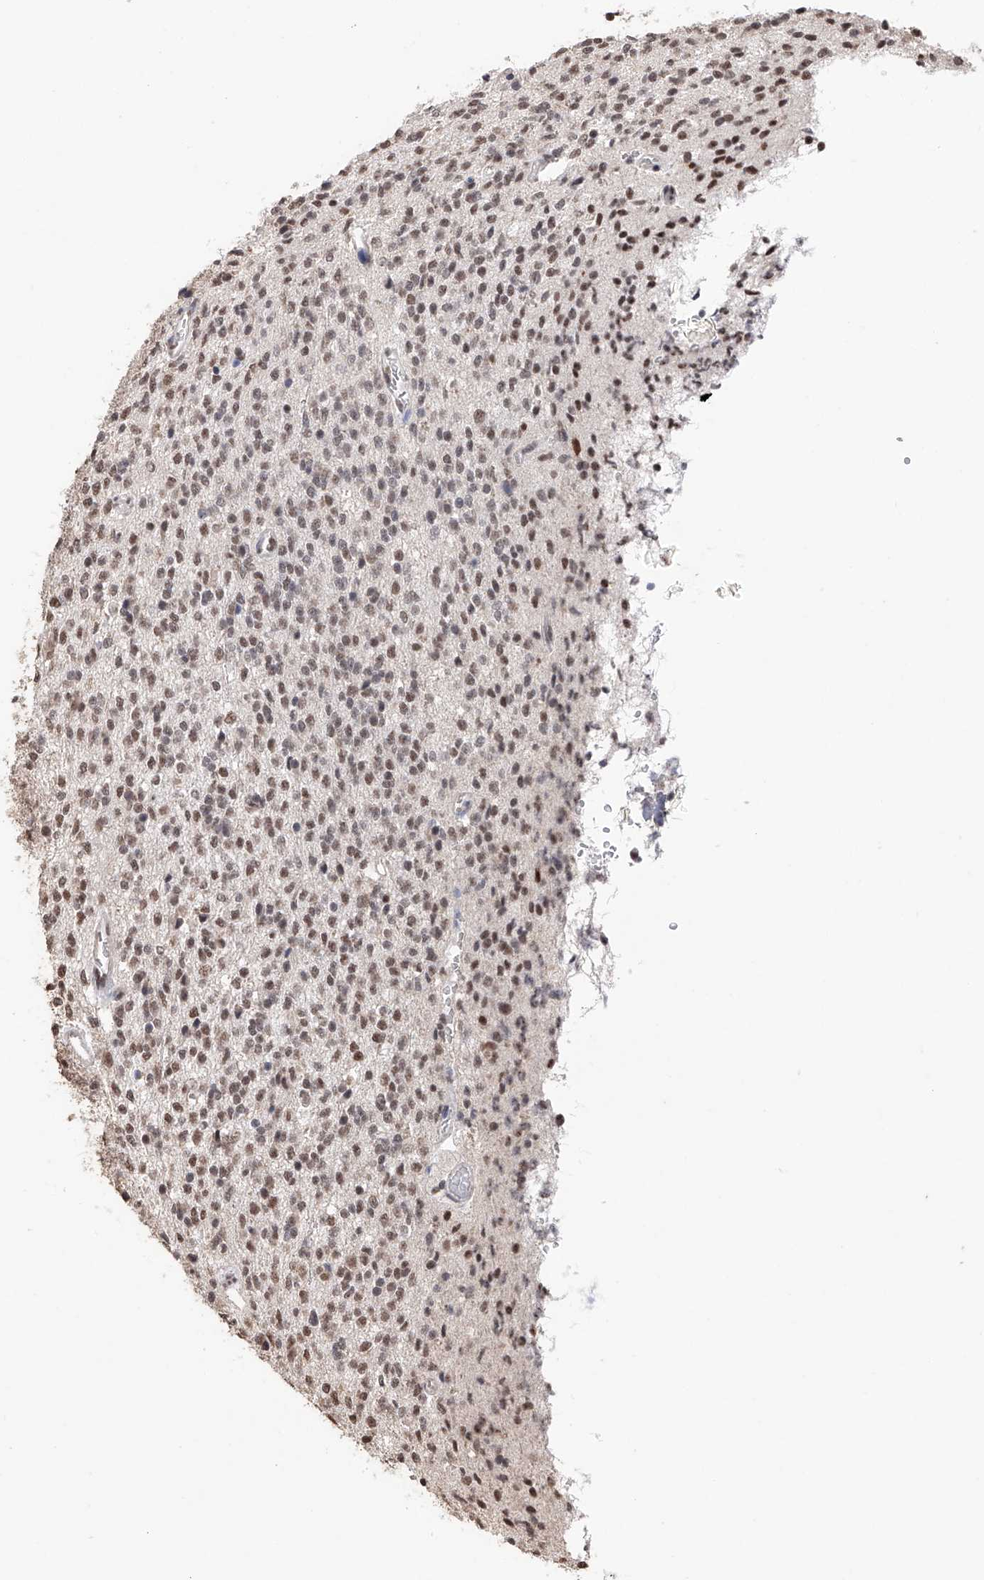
{"staining": {"intensity": "moderate", "quantity": "25%-75%", "location": "nuclear"}, "tissue": "glioma", "cell_type": "Tumor cells", "image_type": "cancer", "snomed": [{"axis": "morphology", "description": "Glioma, malignant, High grade"}, {"axis": "topography", "description": "Brain"}], "caption": "Protein expression analysis of glioma reveals moderate nuclear expression in about 25%-75% of tumor cells. (IHC, brightfield microscopy, high magnification).", "gene": "DMAP1", "patient": {"sex": "male", "age": 34}}